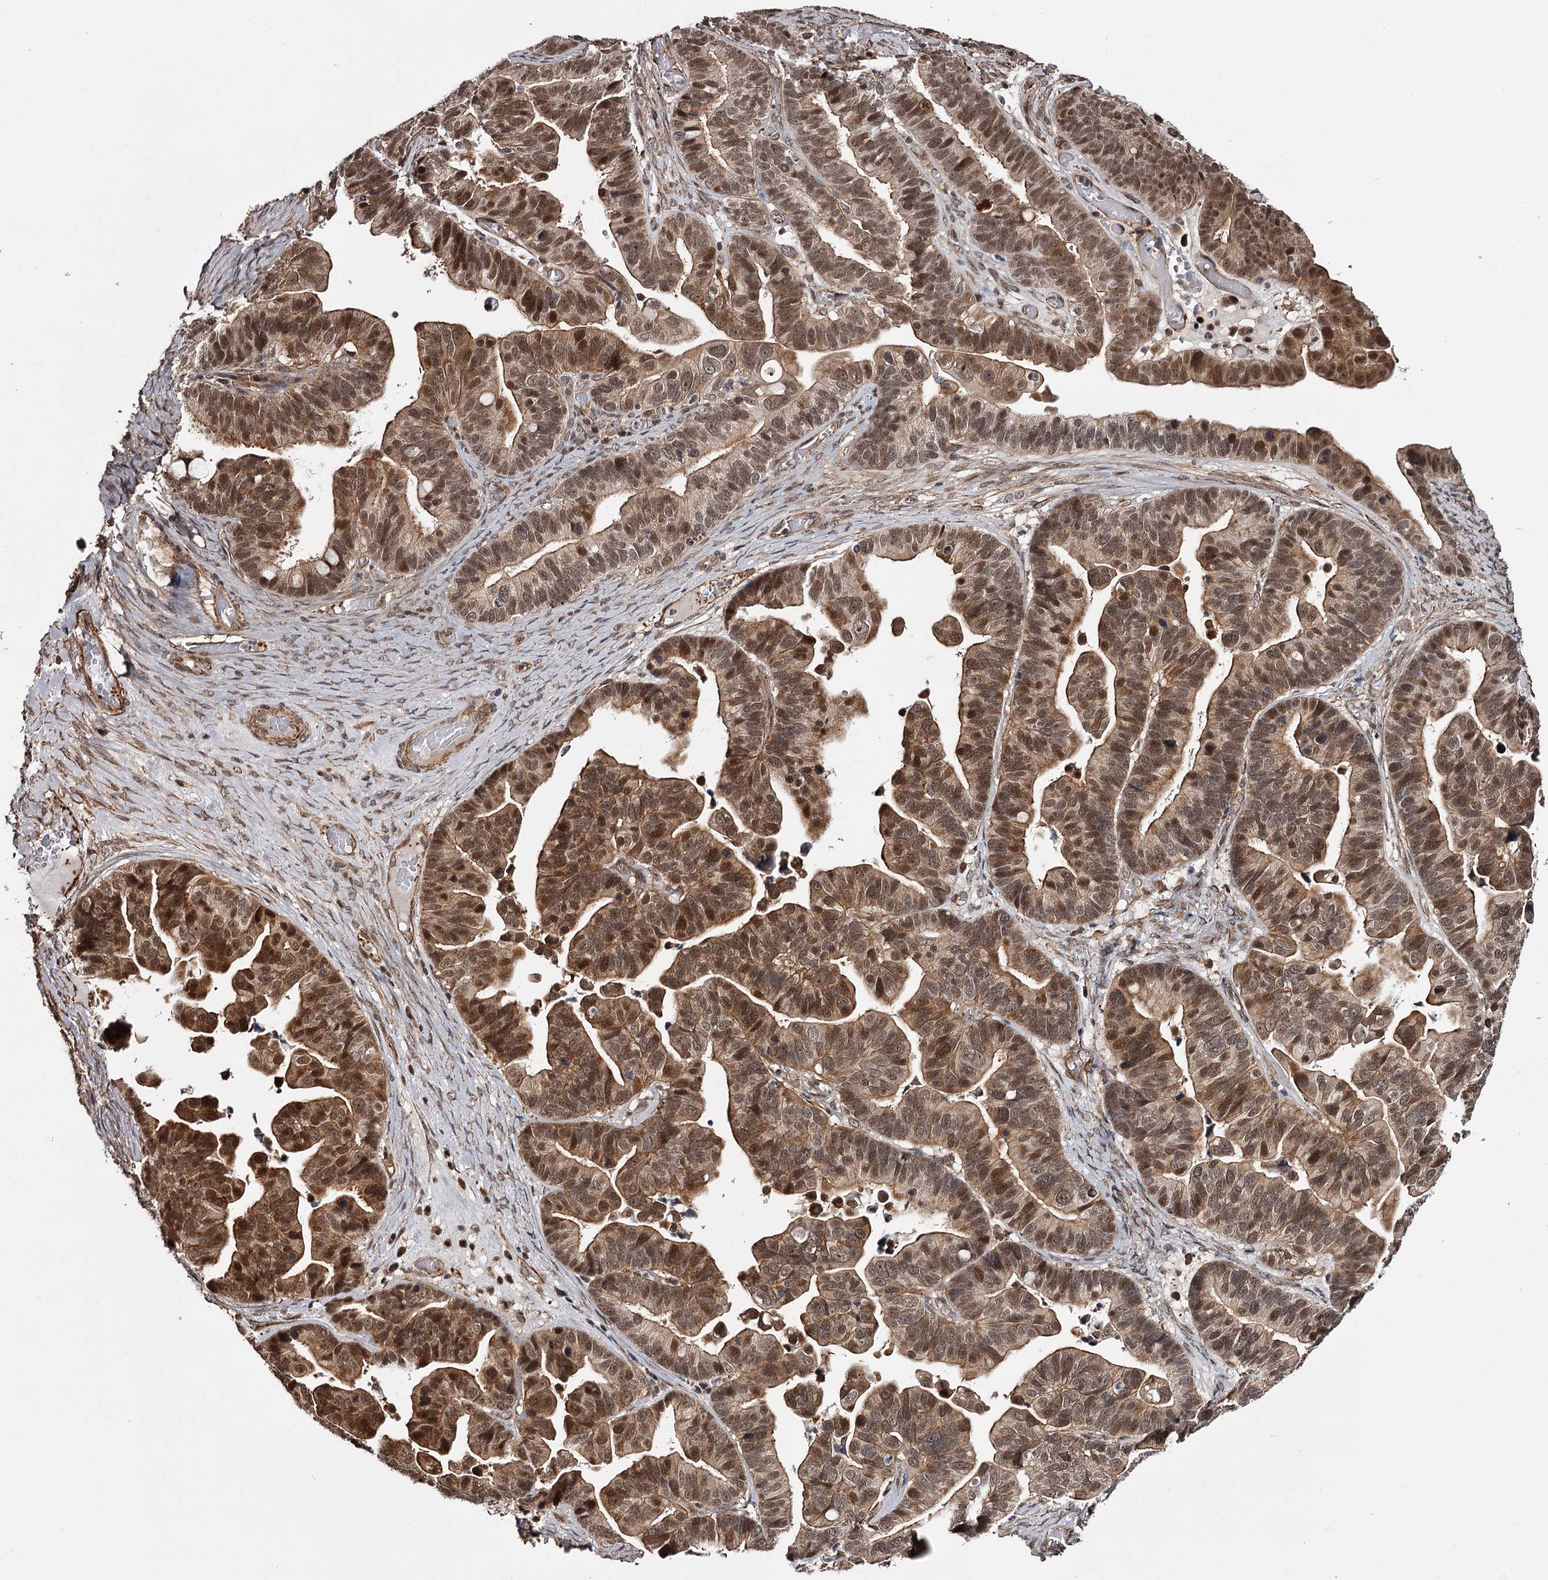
{"staining": {"intensity": "moderate", "quantity": ">75%", "location": "cytoplasmic/membranous,nuclear"}, "tissue": "ovarian cancer", "cell_type": "Tumor cells", "image_type": "cancer", "snomed": [{"axis": "morphology", "description": "Cystadenocarcinoma, serous, NOS"}, {"axis": "topography", "description": "Ovary"}], "caption": "High-magnification brightfield microscopy of serous cystadenocarcinoma (ovarian) stained with DAB (brown) and counterstained with hematoxylin (blue). tumor cells exhibit moderate cytoplasmic/membranous and nuclear expression is present in about>75% of cells.", "gene": "TTC33", "patient": {"sex": "female", "age": 56}}